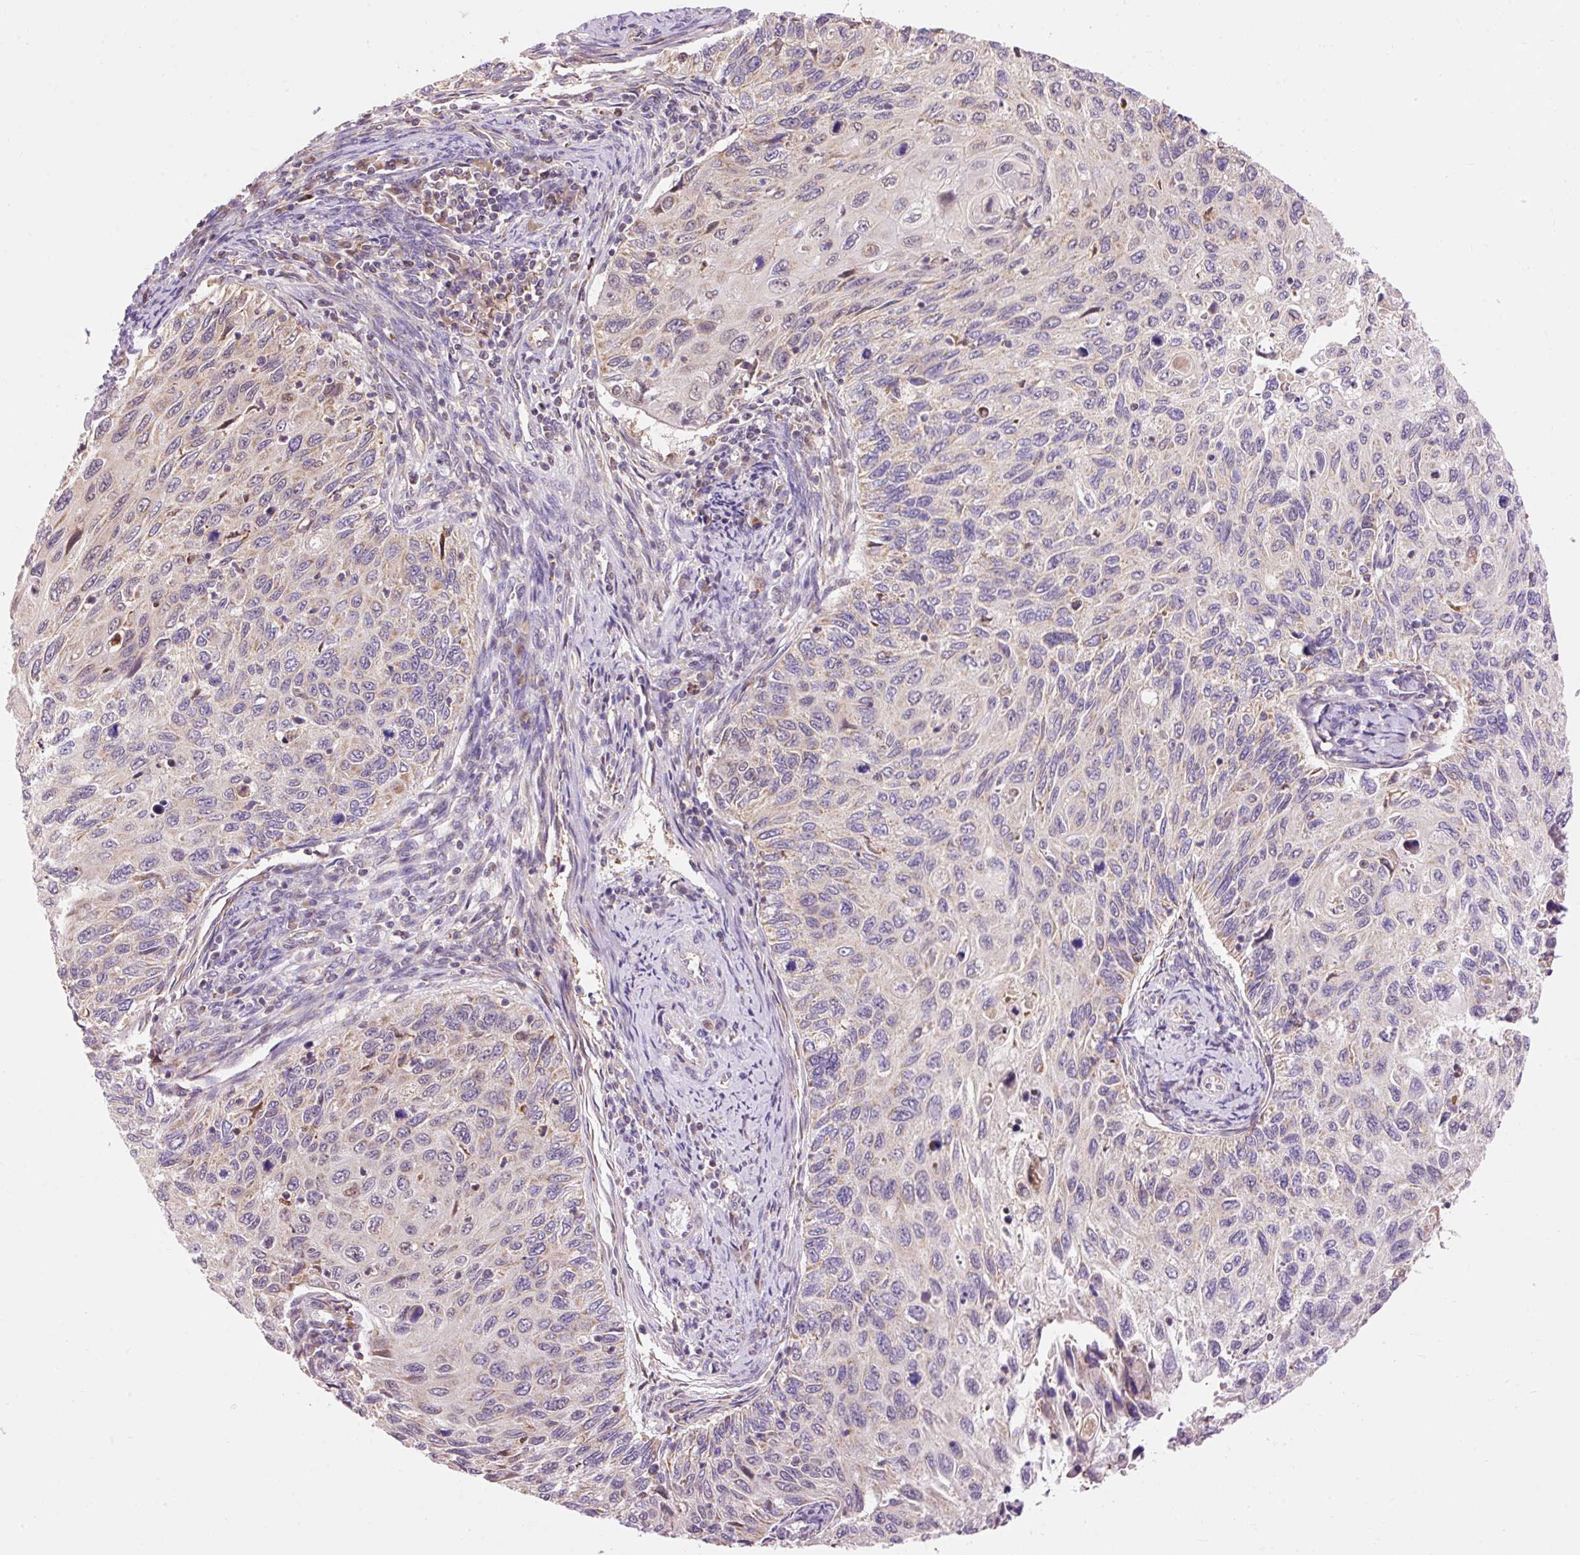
{"staining": {"intensity": "negative", "quantity": "none", "location": "none"}, "tissue": "cervical cancer", "cell_type": "Tumor cells", "image_type": "cancer", "snomed": [{"axis": "morphology", "description": "Squamous cell carcinoma, NOS"}, {"axis": "topography", "description": "Cervix"}], "caption": "Protein analysis of squamous cell carcinoma (cervical) reveals no significant positivity in tumor cells.", "gene": "IMMT", "patient": {"sex": "female", "age": 70}}